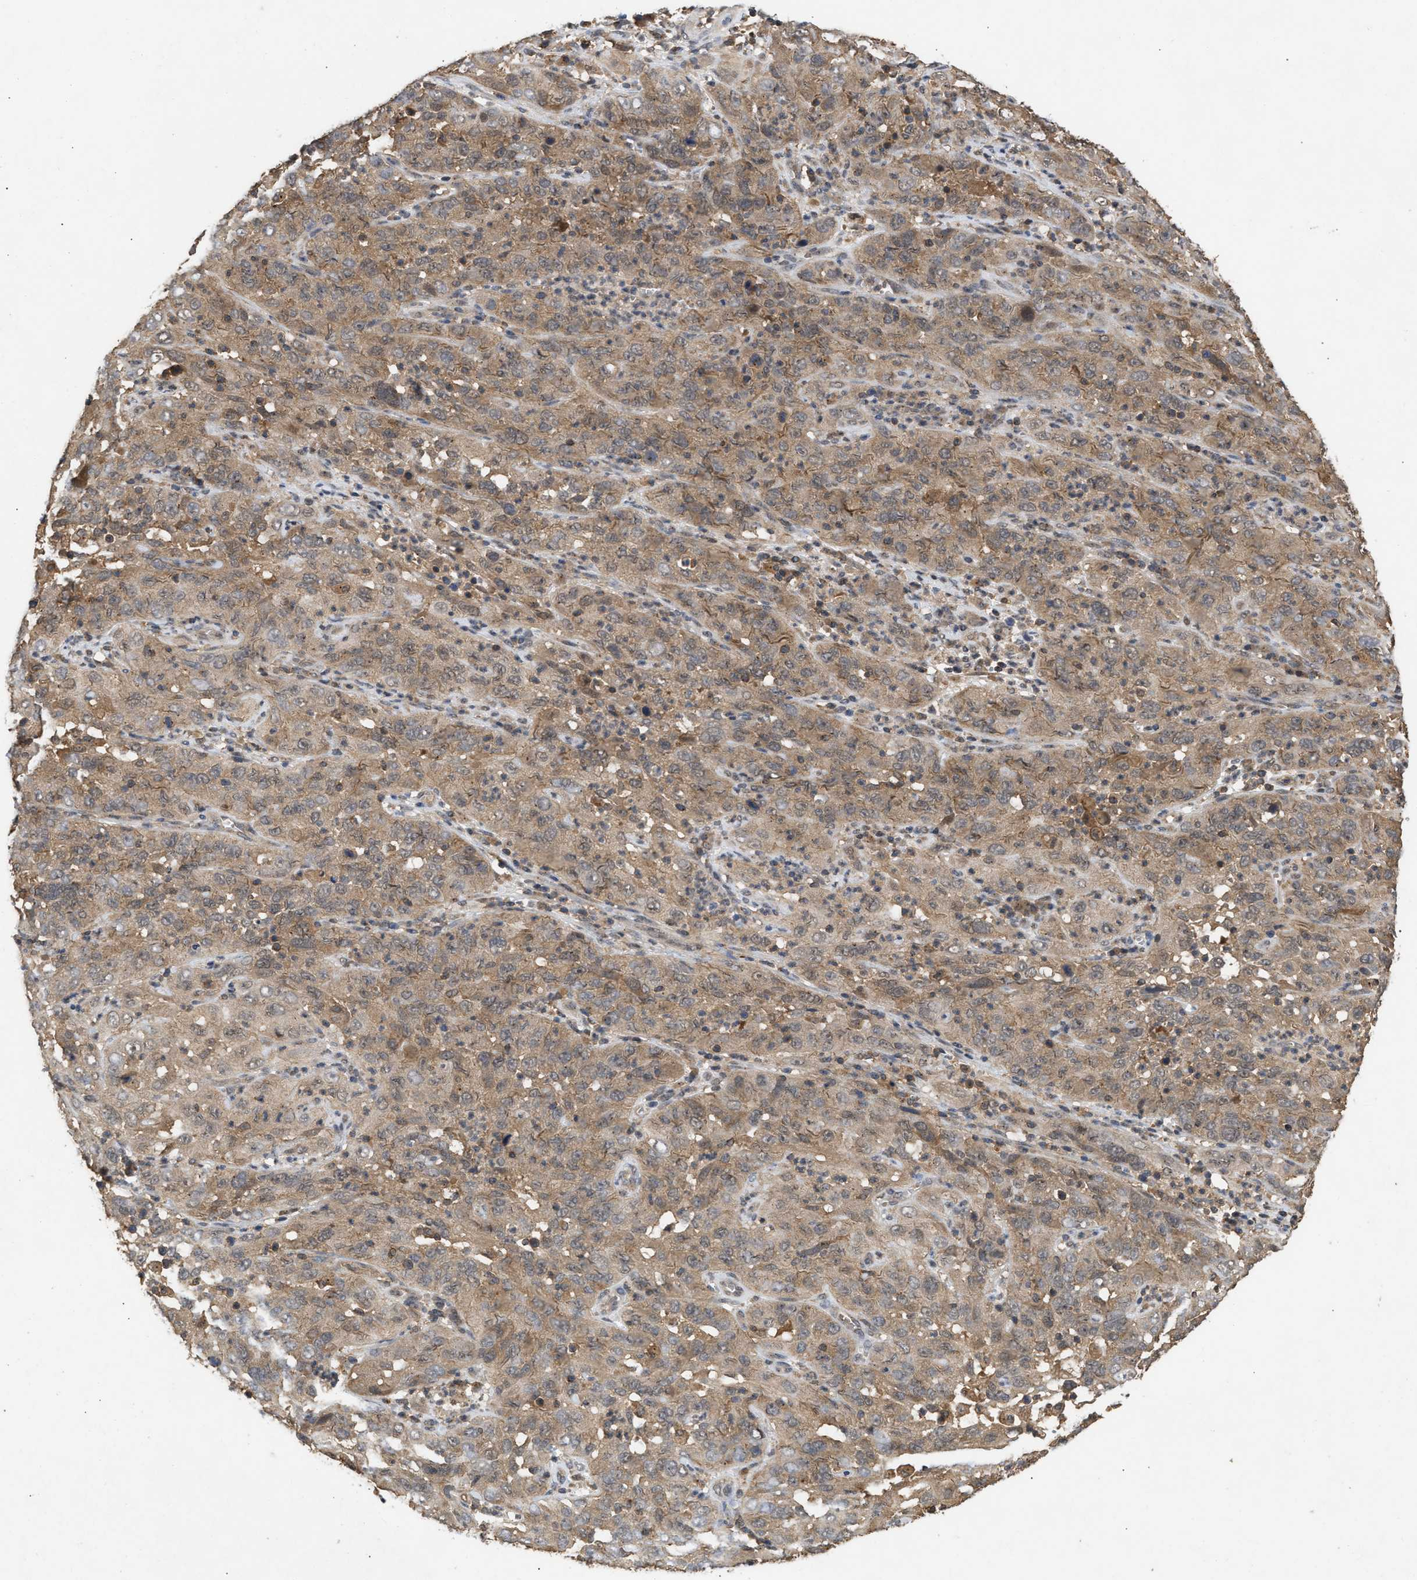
{"staining": {"intensity": "moderate", "quantity": ">75%", "location": "cytoplasmic/membranous"}, "tissue": "cervical cancer", "cell_type": "Tumor cells", "image_type": "cancer", "snomed": [{"axis": "morphology", "description": "Squamous cell carcinoma, NOS"}, {"axis": "topography", "description": "Cervix"}], "caption": "Immunohistochemistry image of neoplastic tissue: cervical squamous cell carcinoma stained using IHC reveals medium levels of moderate protein expression localized specifically in the cytoplasmic/membranous of tumor cells, appearing as a cytoplasmic/membranous brown color.", "gene": "FITM1", "patient": {"sex": "female", "age": 32}}